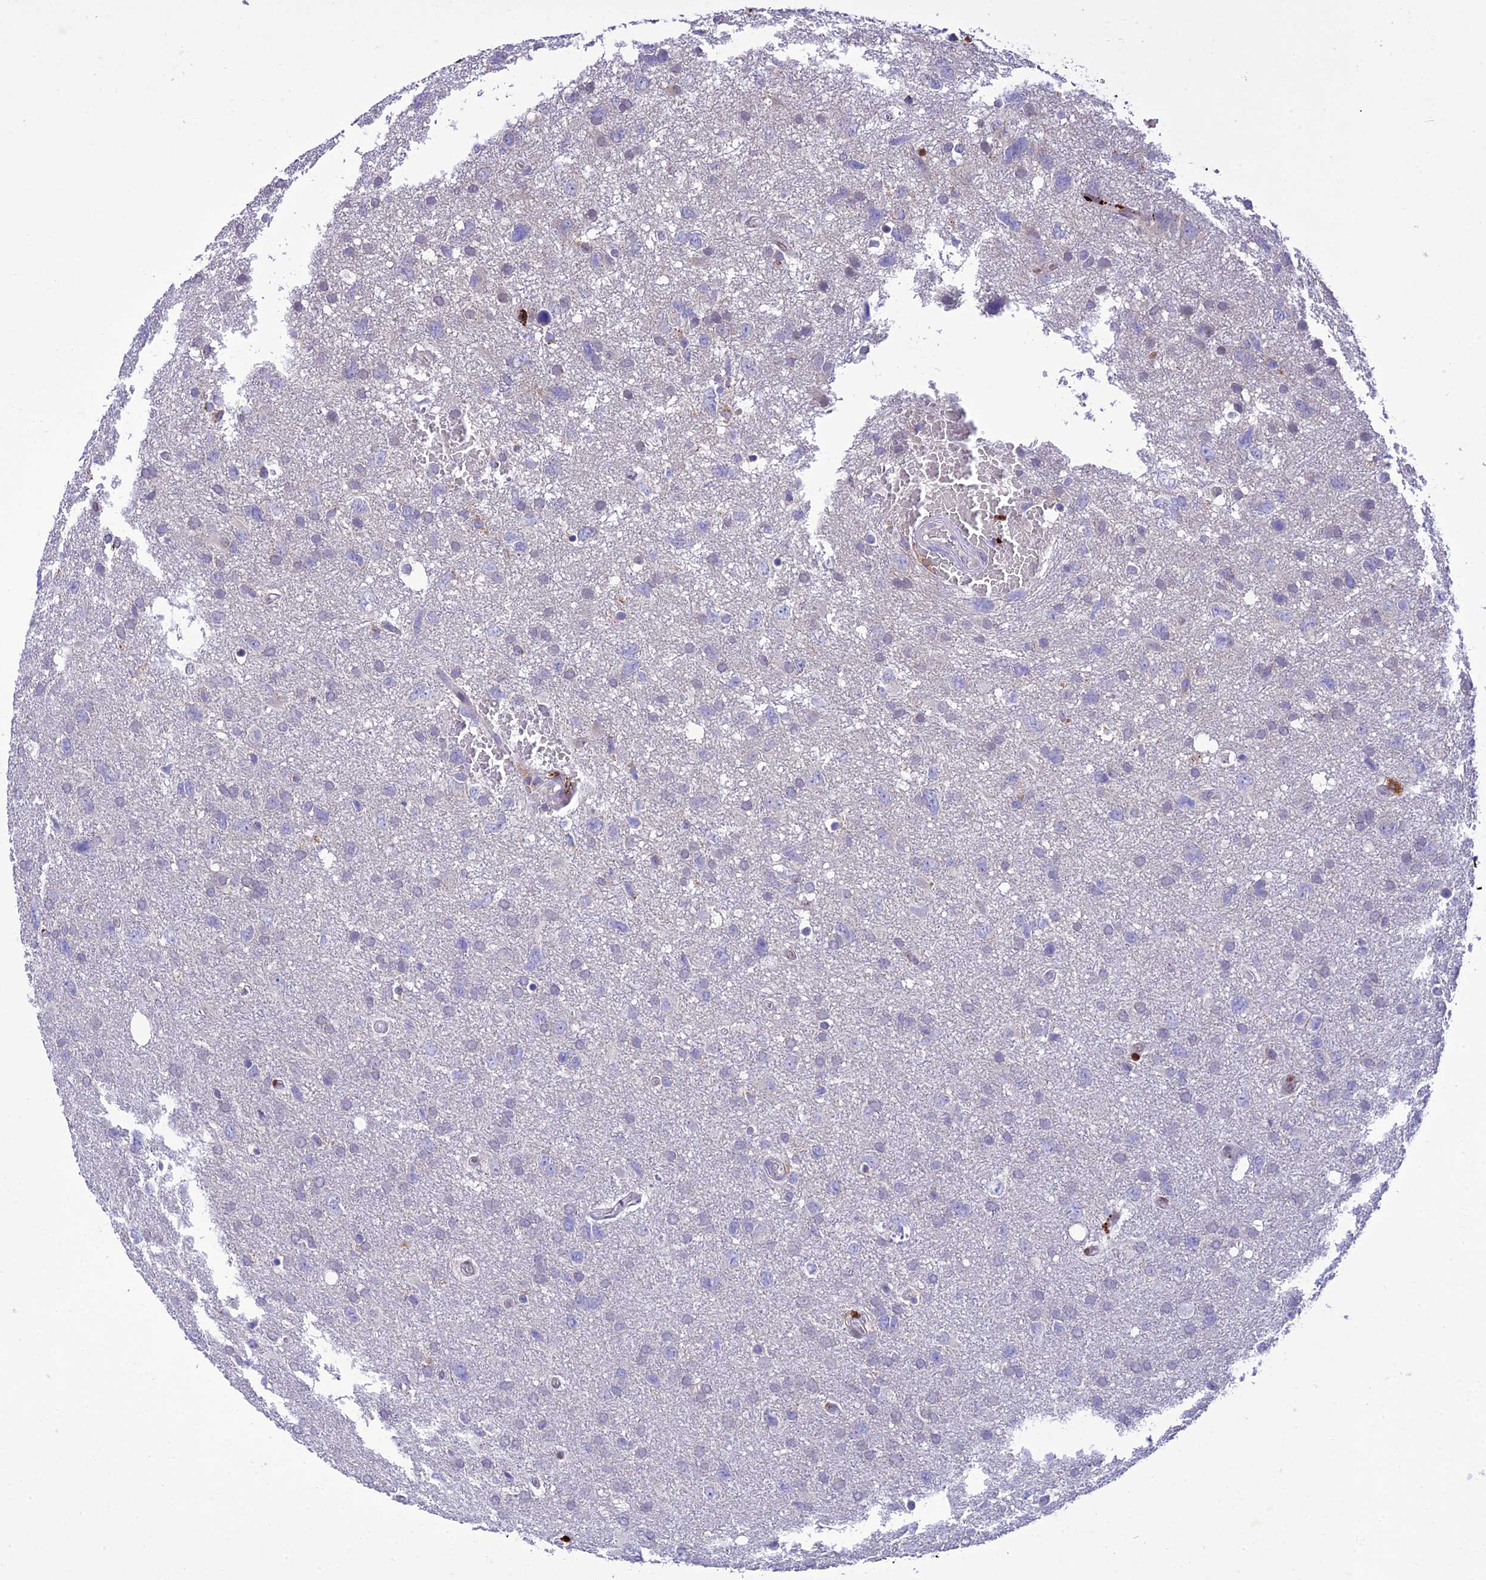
{"staining": {"intensity": "negative", "quantity": "none", "location": "none"}, "tissue": "glioma", "cell_type": "Tumor cells", "image_type": "cancer", "snomed": [{"axis": "morphology", "description": "Glioma, malignant, High grade"}, {"axis": "topography", "description": "Brain"}], "caption": "Image shows no significant protein staining in tumor cells of malignant high-grade glioma. The staining is performed using DAB (3,3'-diaminobenzidine) brown chromogen with nuclei counter-stained in using hematoxylin.", "gene": "HIC1", "patient": {"sex": "male", "age": 61}}